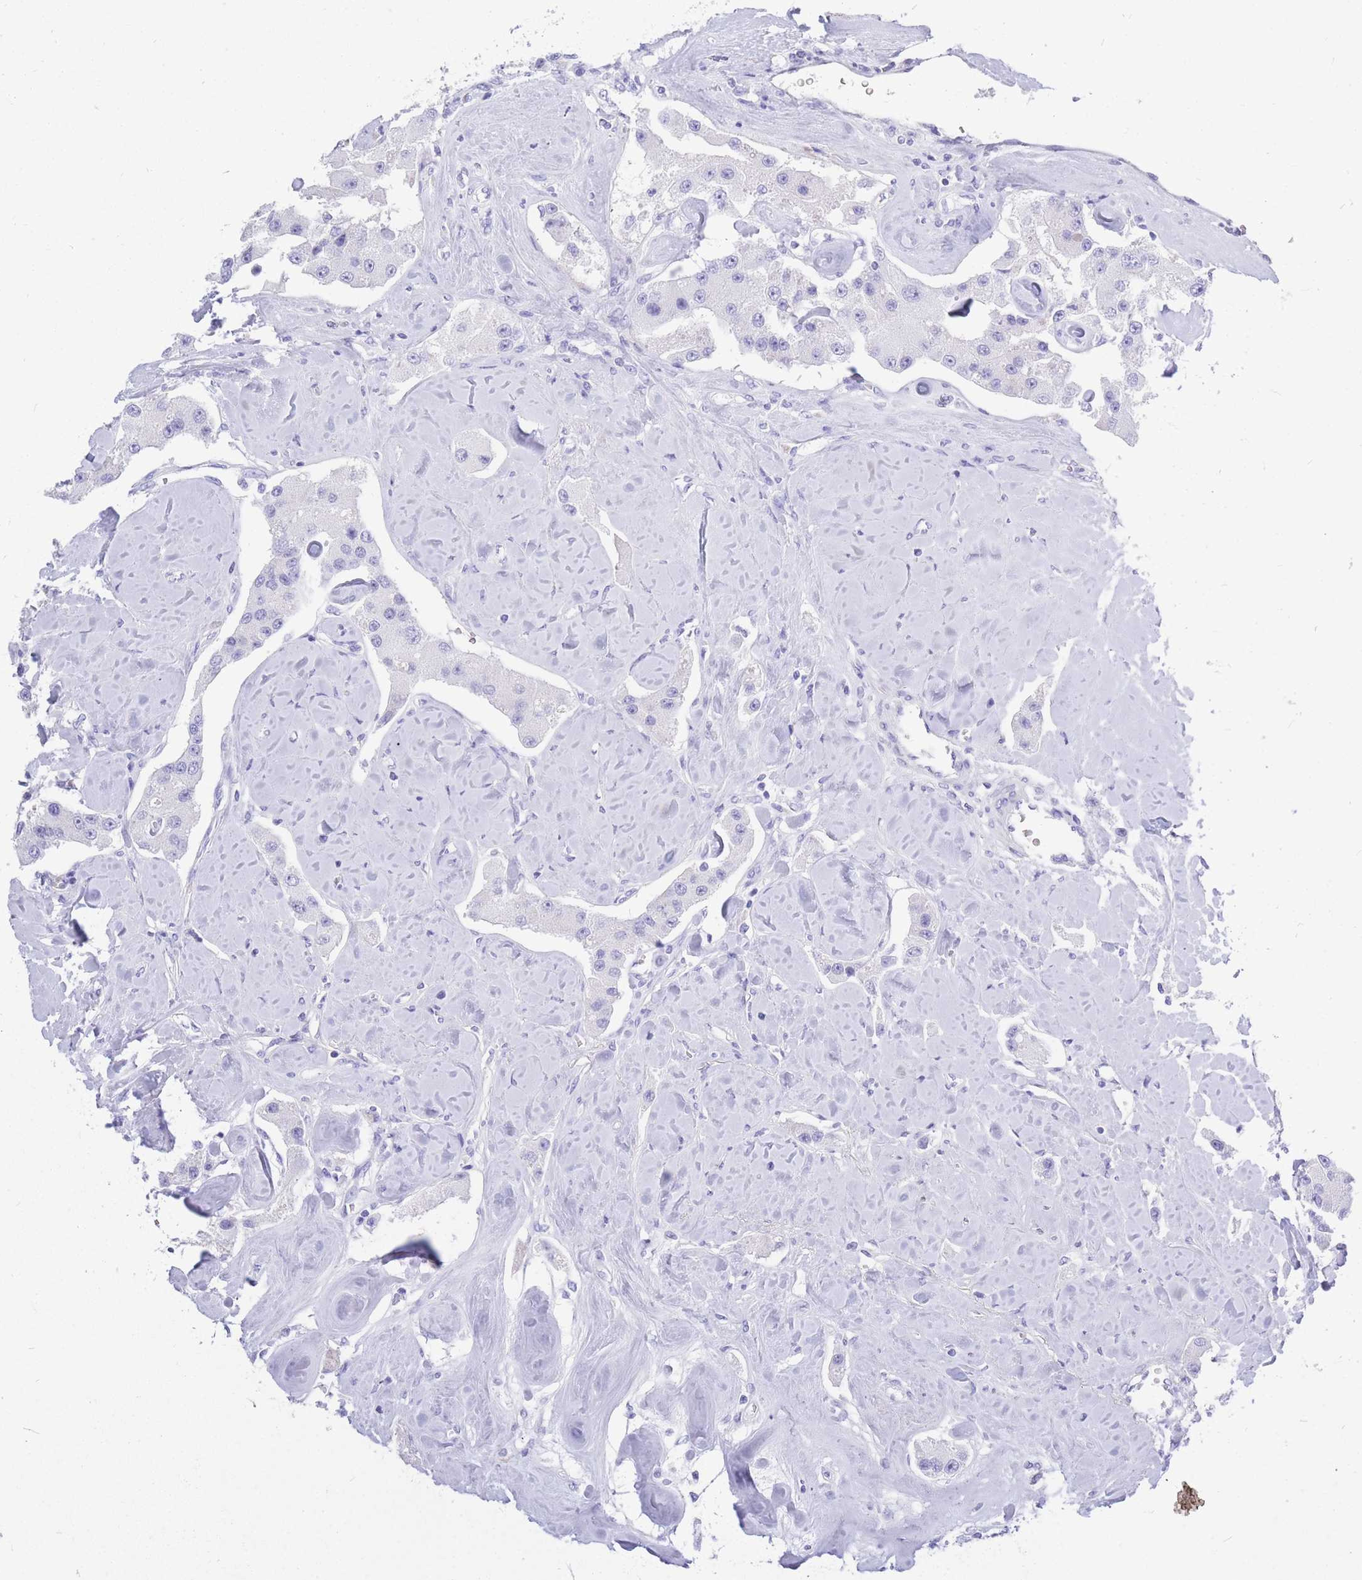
{"staining": {"intensity": "negative", "quantity": "none", "location": "none"}, "tissue": "carcinoid", "cell_type": "Tumor cells", "image_type": "cancer", "snomed": [{"axis": "morphology", "description": "Carcinoid, malignant, NOS"}, {"axis": "topography", "description": "Pancreas"}], "caption": "Human carcinoid stained for a protein using immunohistochemistry (IHC) displays no positivity in tumor cells.", "gene": "ZFP62", "patient": {"sex": "male", "age": 41}}